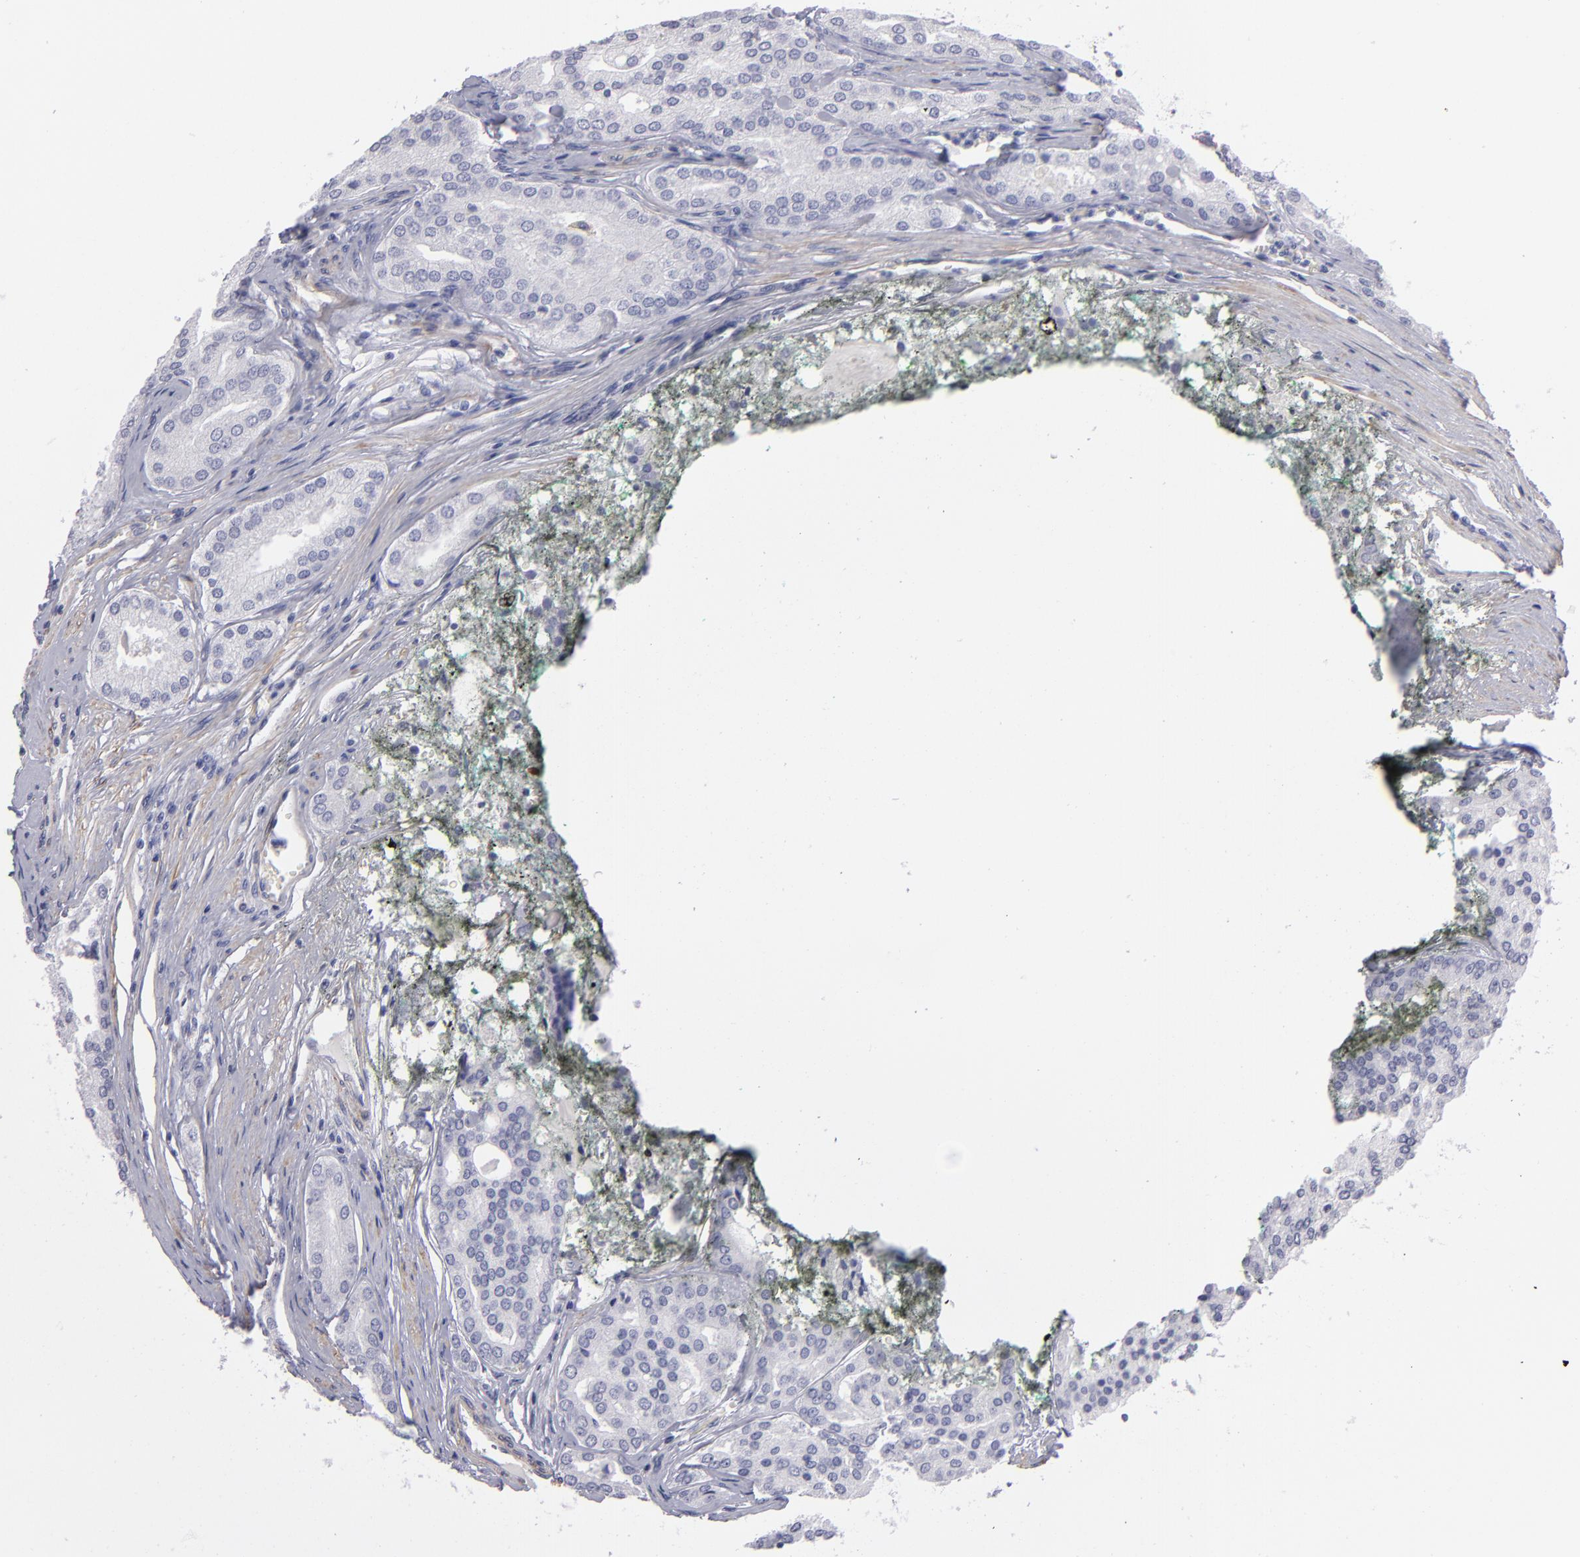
{"staining": {"intensity": "negative", "quantity": "none", "location": "none"}, "tissue": "prostate cancer", "cell_type": "Tumor cells", "image_type": "cancer", "snomed": [{"axis": "morphology", "description": "Adenocarcinoma, High grade"}, {"axis": "topography", "description": "Prostate"}], "caption": "Photomicrograph shows no significant protein expression in tumor cells of prostate cancer.", "gene": "MYH11", "patient": {"sex": "male", "age": 64}}